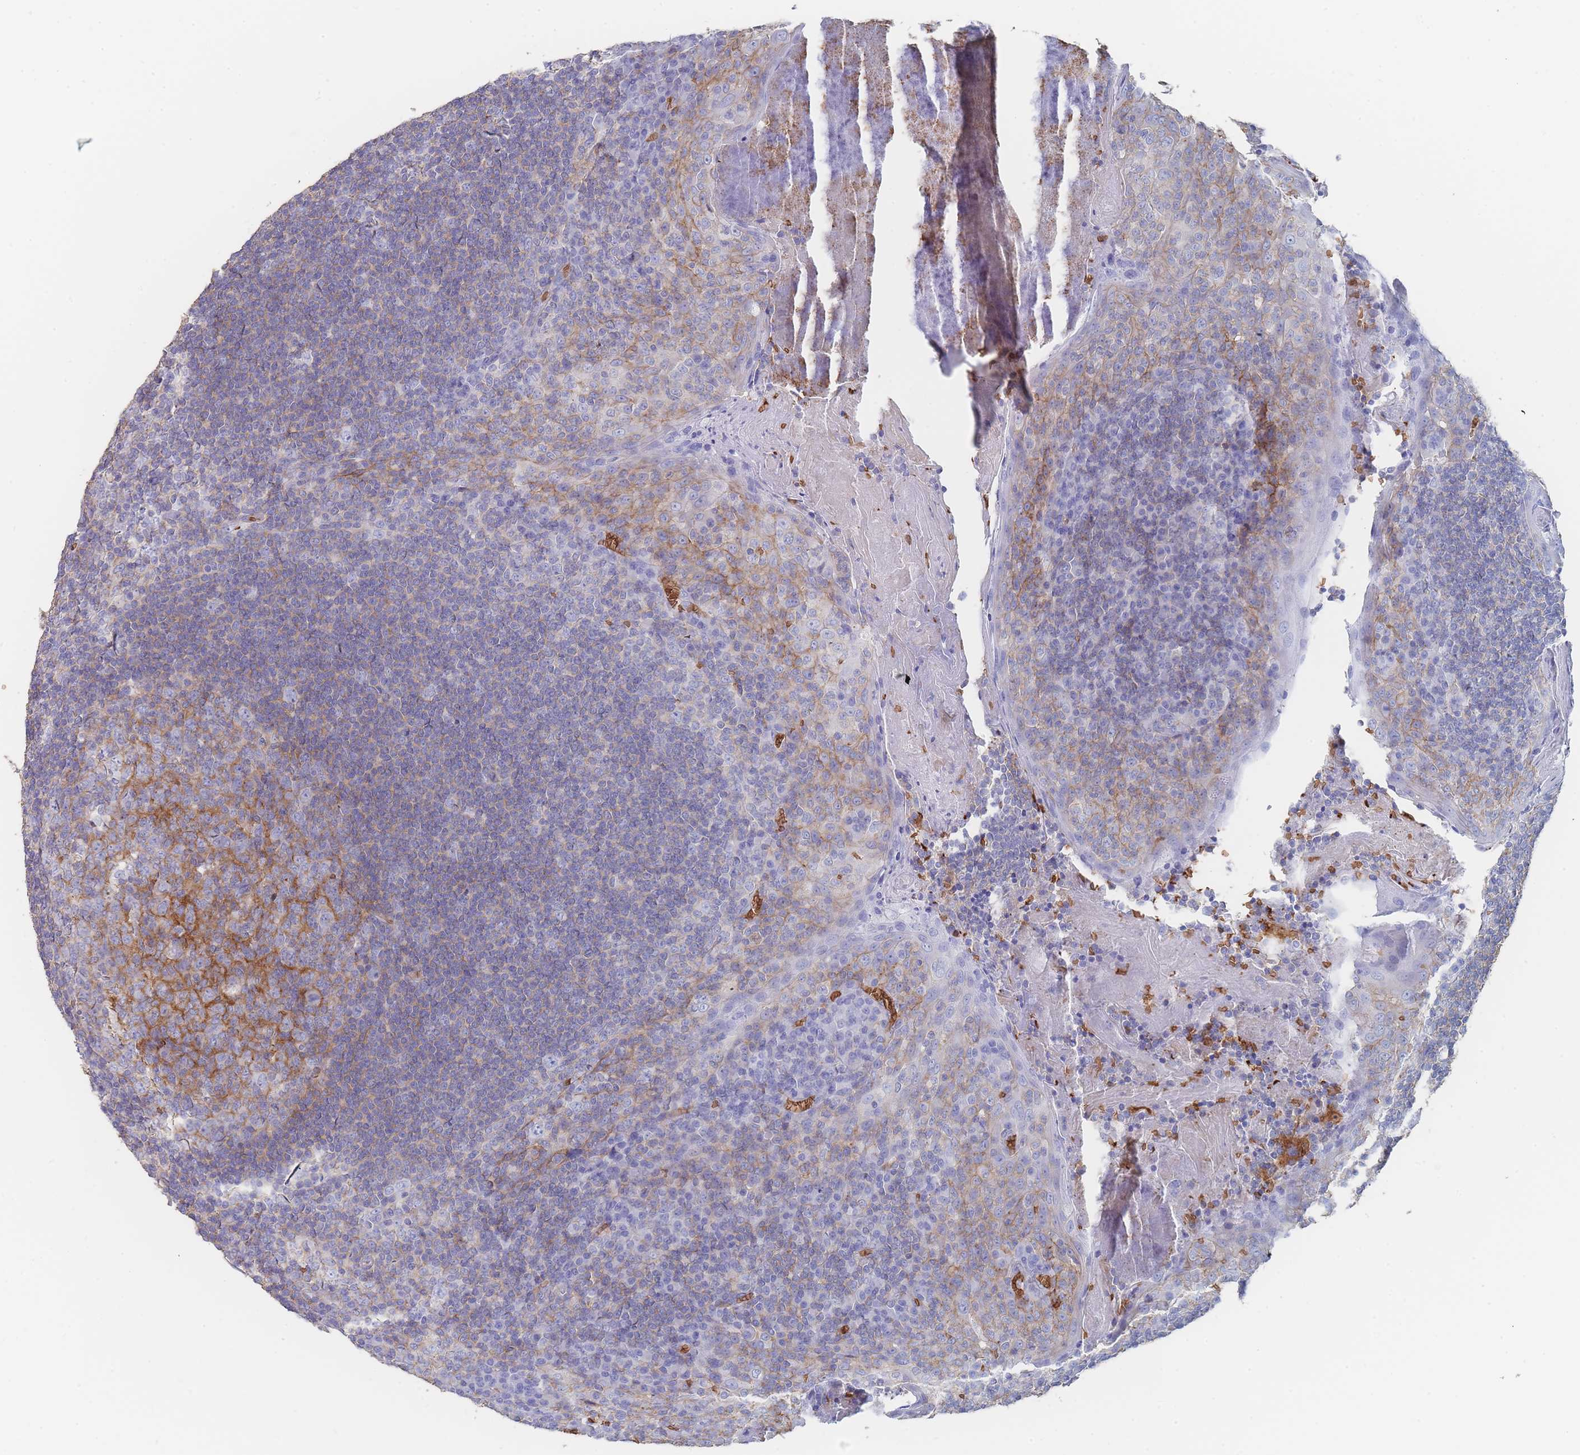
{"staining": {"intensity": "negative", "quantity": "none", "location": "none"}, "tissue": "tonsil", "cell_type": "Germinal center cells", "image_type": "normal", "snomed": [{"axis": "morphology", "description": "Normal tissue, NOS"}, {"axis": "topography", "description": "Tonsil"}], "caption": "A high-resolution image shows IHC staining of benign tonsil, which demonstrates no significant expression in germinal center cells.", "gene": "SLC2A1", "patient": {"sex": "male", "age": 27}}